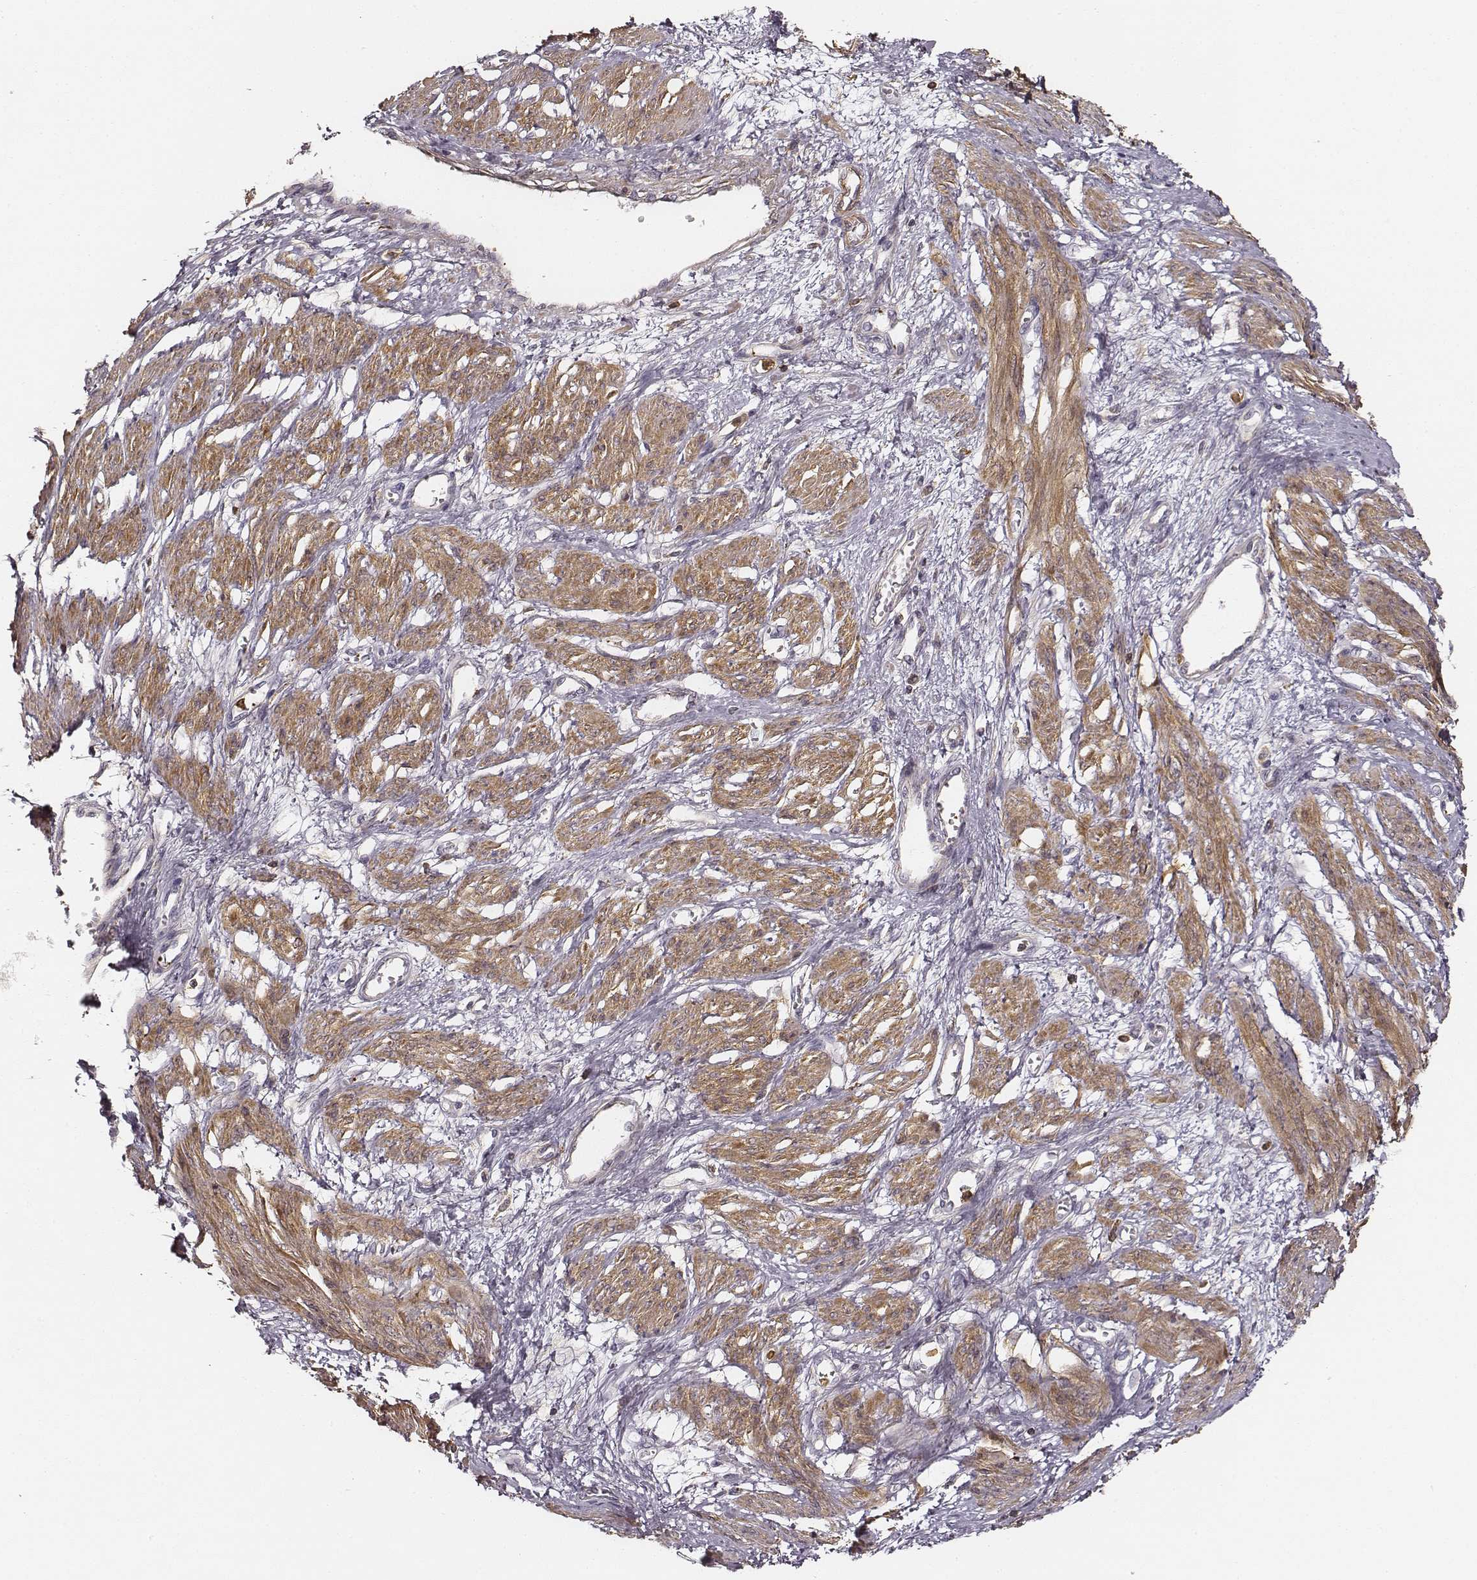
{"staining": {"intensity": "moderate", "quantity": ">75%", "location": "cytoplasmic/membranous"}, "tissue": "smooth muscle", "cell_type": "Smooth muscle cells", "image_type": "normal", "snomed": [{"axis": "morphology", "description": "Normal tissue, NOS"}, {"axis": "topography", "description": "Smooth muscle"}, {"axis": "topography", "description": "Uterus"}], "caption": "IHC histopathology image of normal smooth muscle: smooth muscle stained using immunohistochemistry reveals medium levels of moderate protein expression localized specifically in the cytoplasmic/membranous of smooth muscle cells, appearing as a cytoplasmic/membranous brown color.", "gene": "ZYX", "patient": {"sex": "female", "age": 39}}